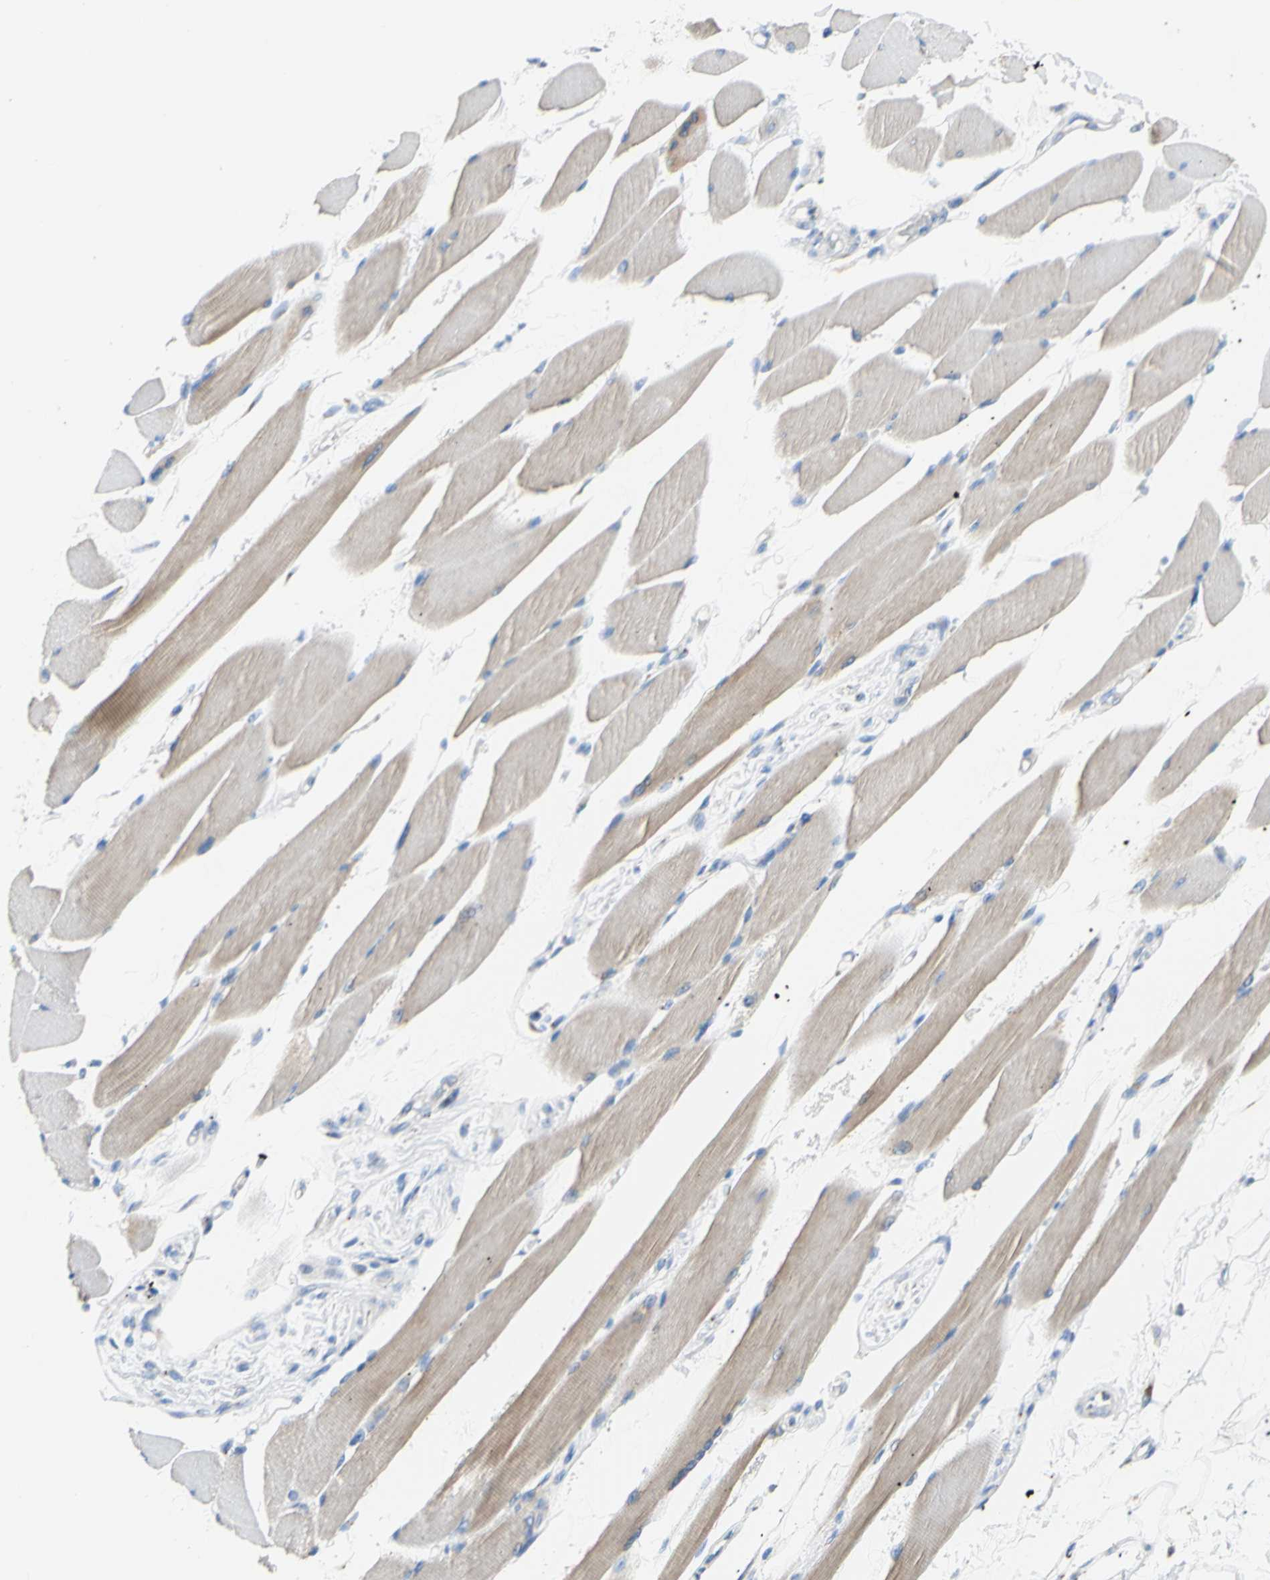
{"staining": {"intensity": "weak", "quantity": "25%-75%", "location": "cytoplasmic/membranous"}, "tissue": "skeletal muscle", "cell_type": "Myocytes", "image_type": "normal", "snomed": [{"axis": "morphology", "description": "Normal tissue, NOS"}, {"axis": "topography", "description": "Skeletal muscle"}, {"axis": "topography", "description": "Oral tissue"}, {"axis": "topography", "description": "Peripheral nerve tissue"}], "caption": "Weak cytoplasmic/membranous protein expression is appreciated in about 25%-75% of myocytes in skeletal muscle.", "gene": "GALNT2", "patient": {"sex": "female", "age": 84}}